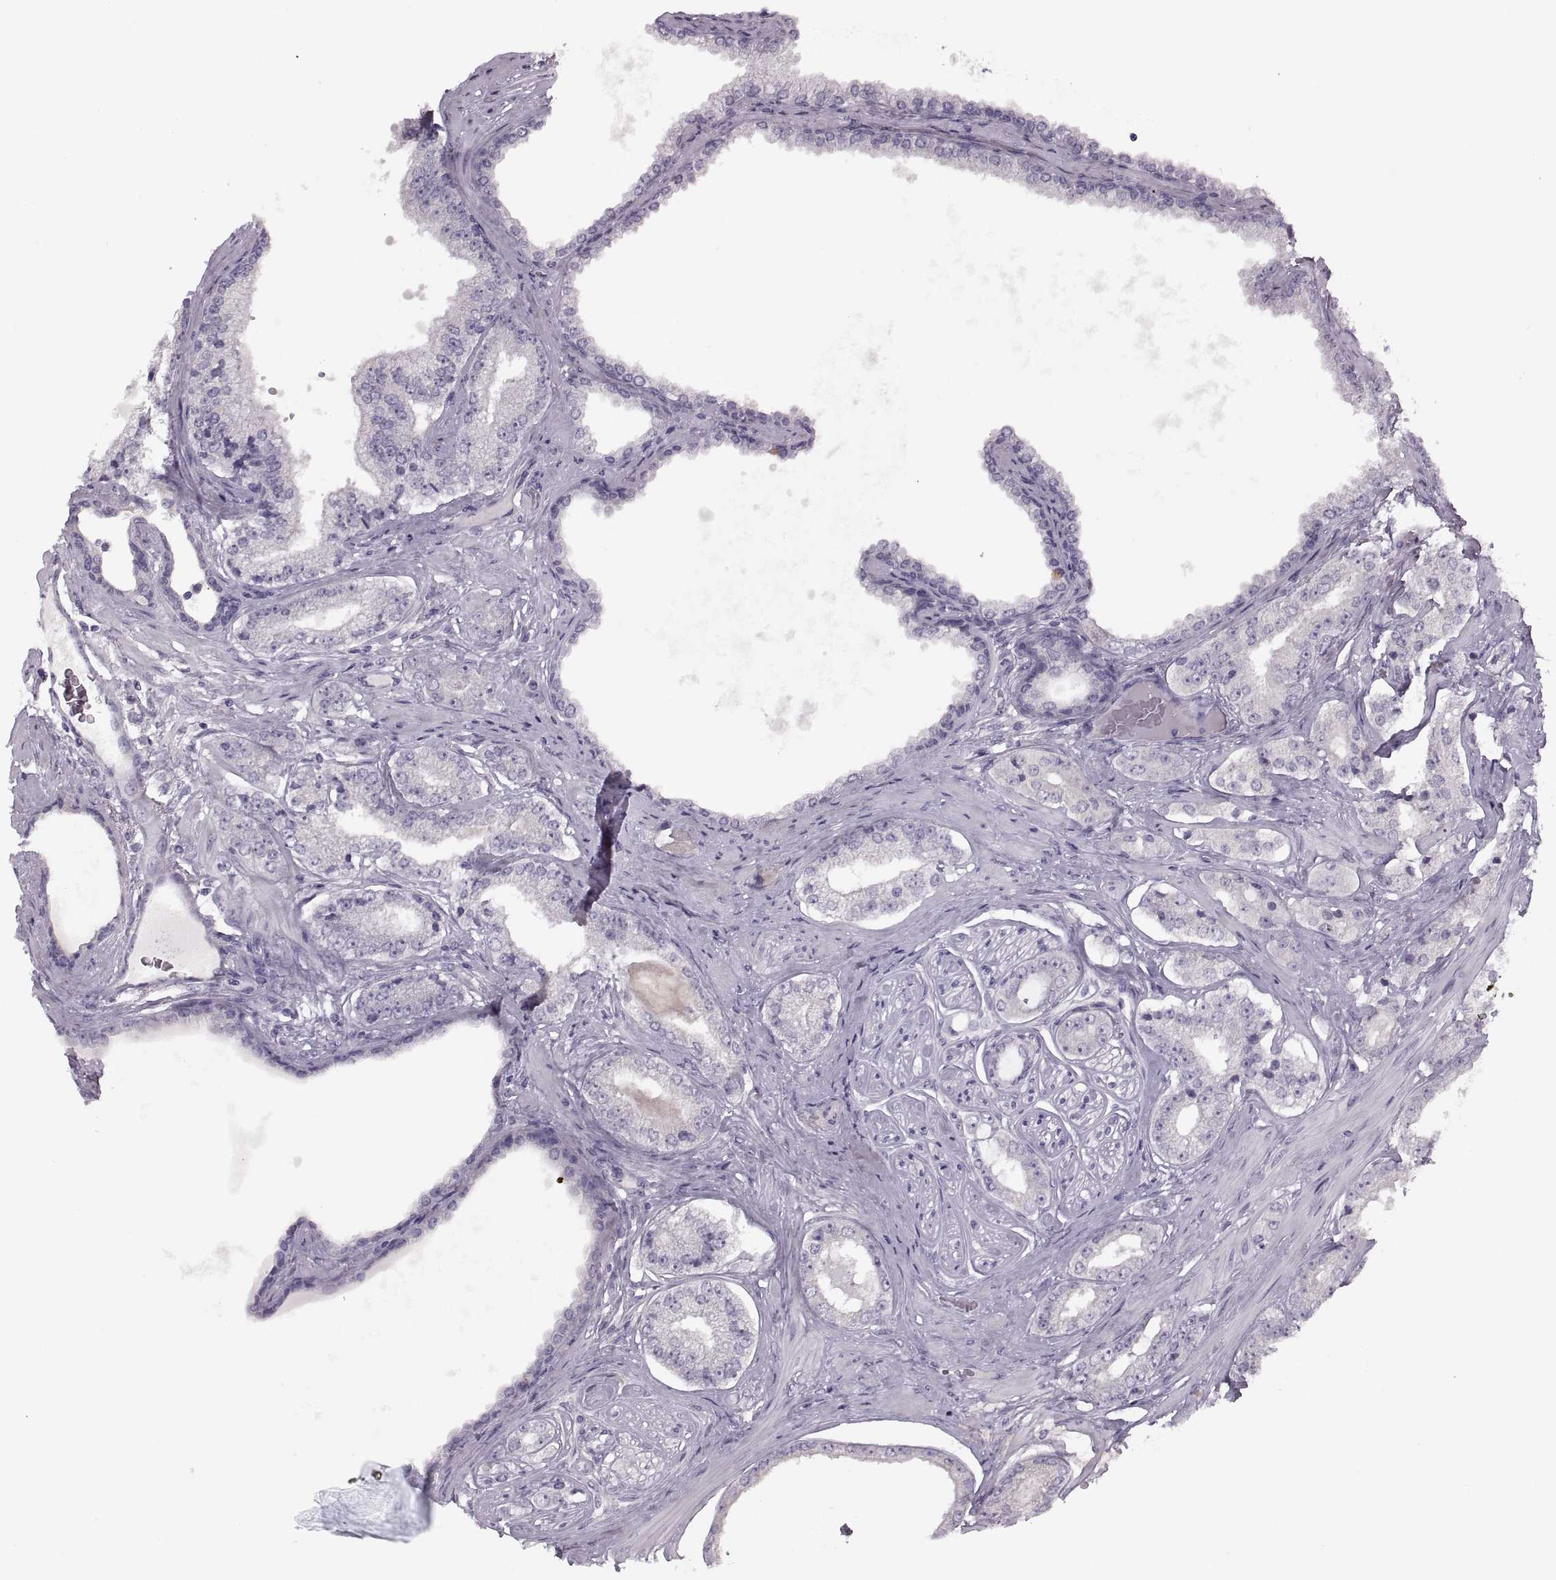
{"staining": {"intensity": "negative", "quantity": "none", "location": "none"}, "tissue": "prostate cancer", "cell_type": "Tumor cells", "image_type": "cancer", "snomed": [{"axis": "morphology", "description": "Adenocarcinoma, NOS"}, {"axis": "topography", "description": "Prostate"}], "caption": "Image shows no significant protein expression in tumor cells of prostate cancer.", "gene": "H2AP", "patient": {"sex": "male", "age": 64}}